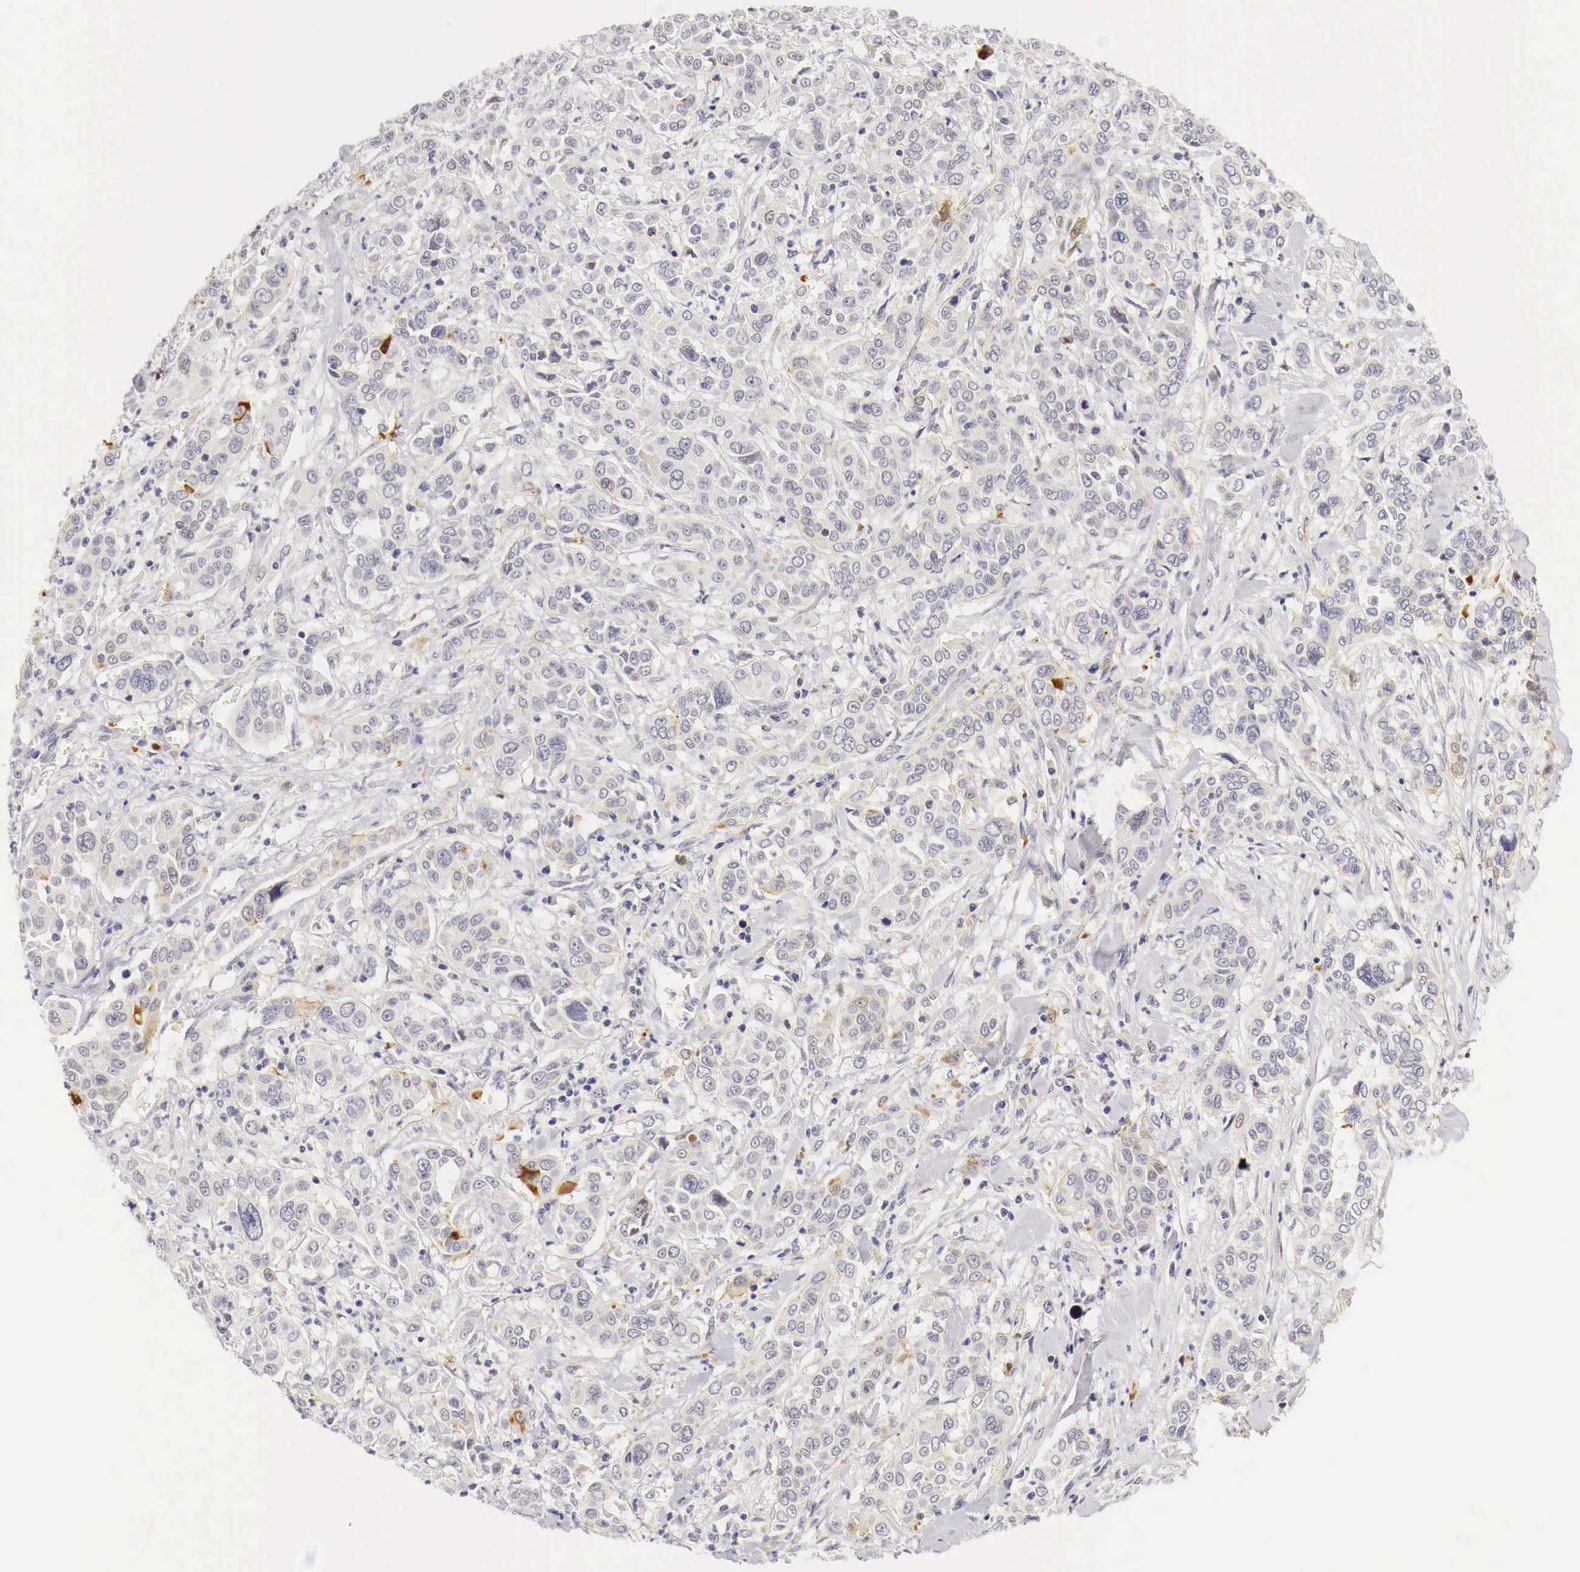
{"staining": {"intensity": "negative", "quantity": "none", "location": "none"}, "tissue": "pancreatic cancer", "cell_type": "Tumor cells", "image_type": "cancer", "snomed": [{"axis": "morphology", "description": "Adenocarcinoma, NOS"}, {"axis": "topography", "description": "Pancreas"}], "caption": "DAB (3,3'-diaminobenzidine) immunohistochemical staining of human pancreatic adenocarcinoma exhibits no significant expression in tumor cells. (DAB IHC with hematoxylin counter stain).", "gene": "CASP3", "patient": {"sex": "female", "age": 52}}